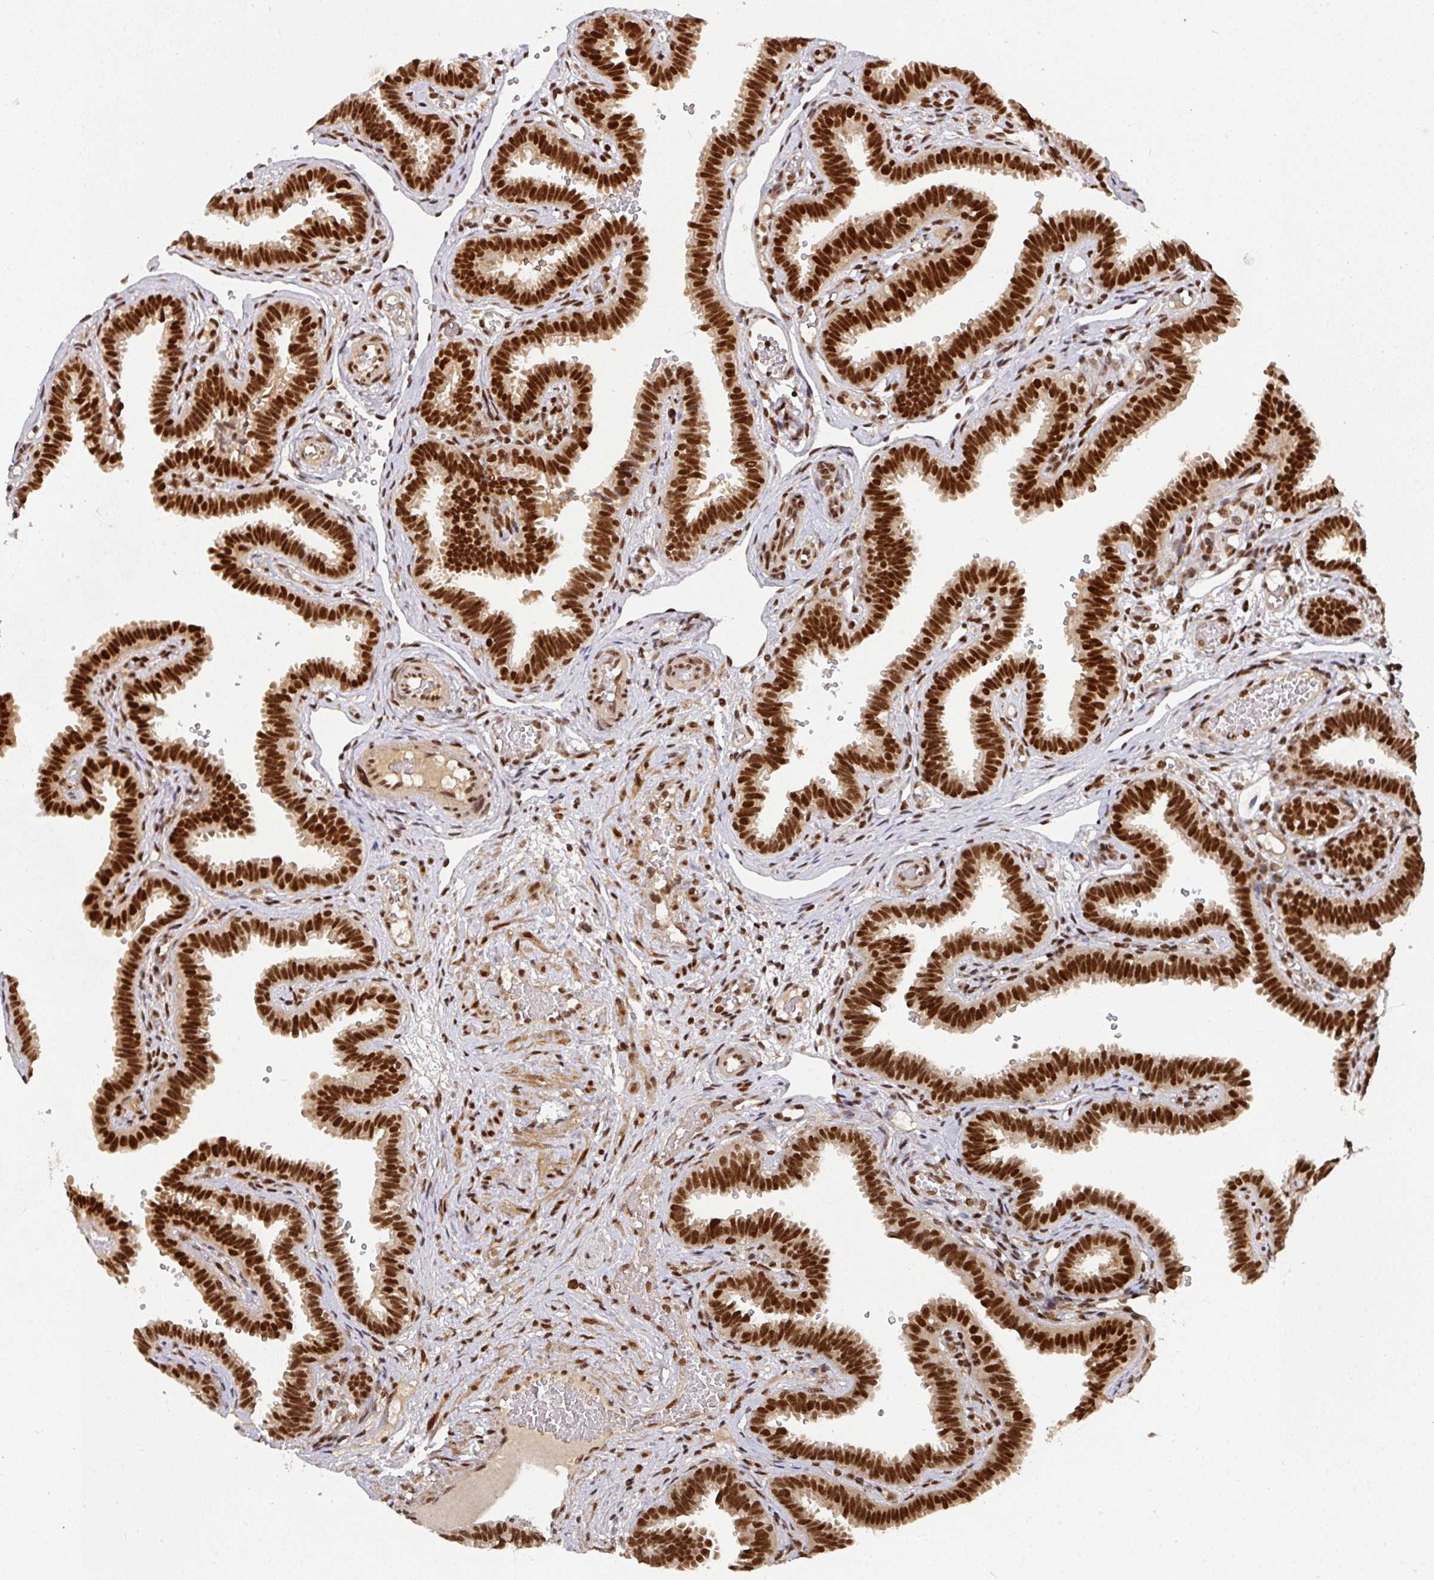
{"staining": {"intensity": "strong", "quantity": ">75%", "location": "nuclear"}, "tissue": "fallopian tube", "cell_type": "Glandular cells", "image_type": "normal", "snomed": [{"axis": "morphology", "description": "Normal tissue, NOS"}, {"axis": "topography", "description": "Fallopian tube"}], "caption": "DAB immunohistochemical staining of unremarkable human fallopian tube demonstrates strong nuclear protein expression in approximately >75% of glandular cells. (Brightfield microscopy of DAB IHC at high magnification).", "gene": "DIDO1", "patient": {"sex": "female", "age": 37}}